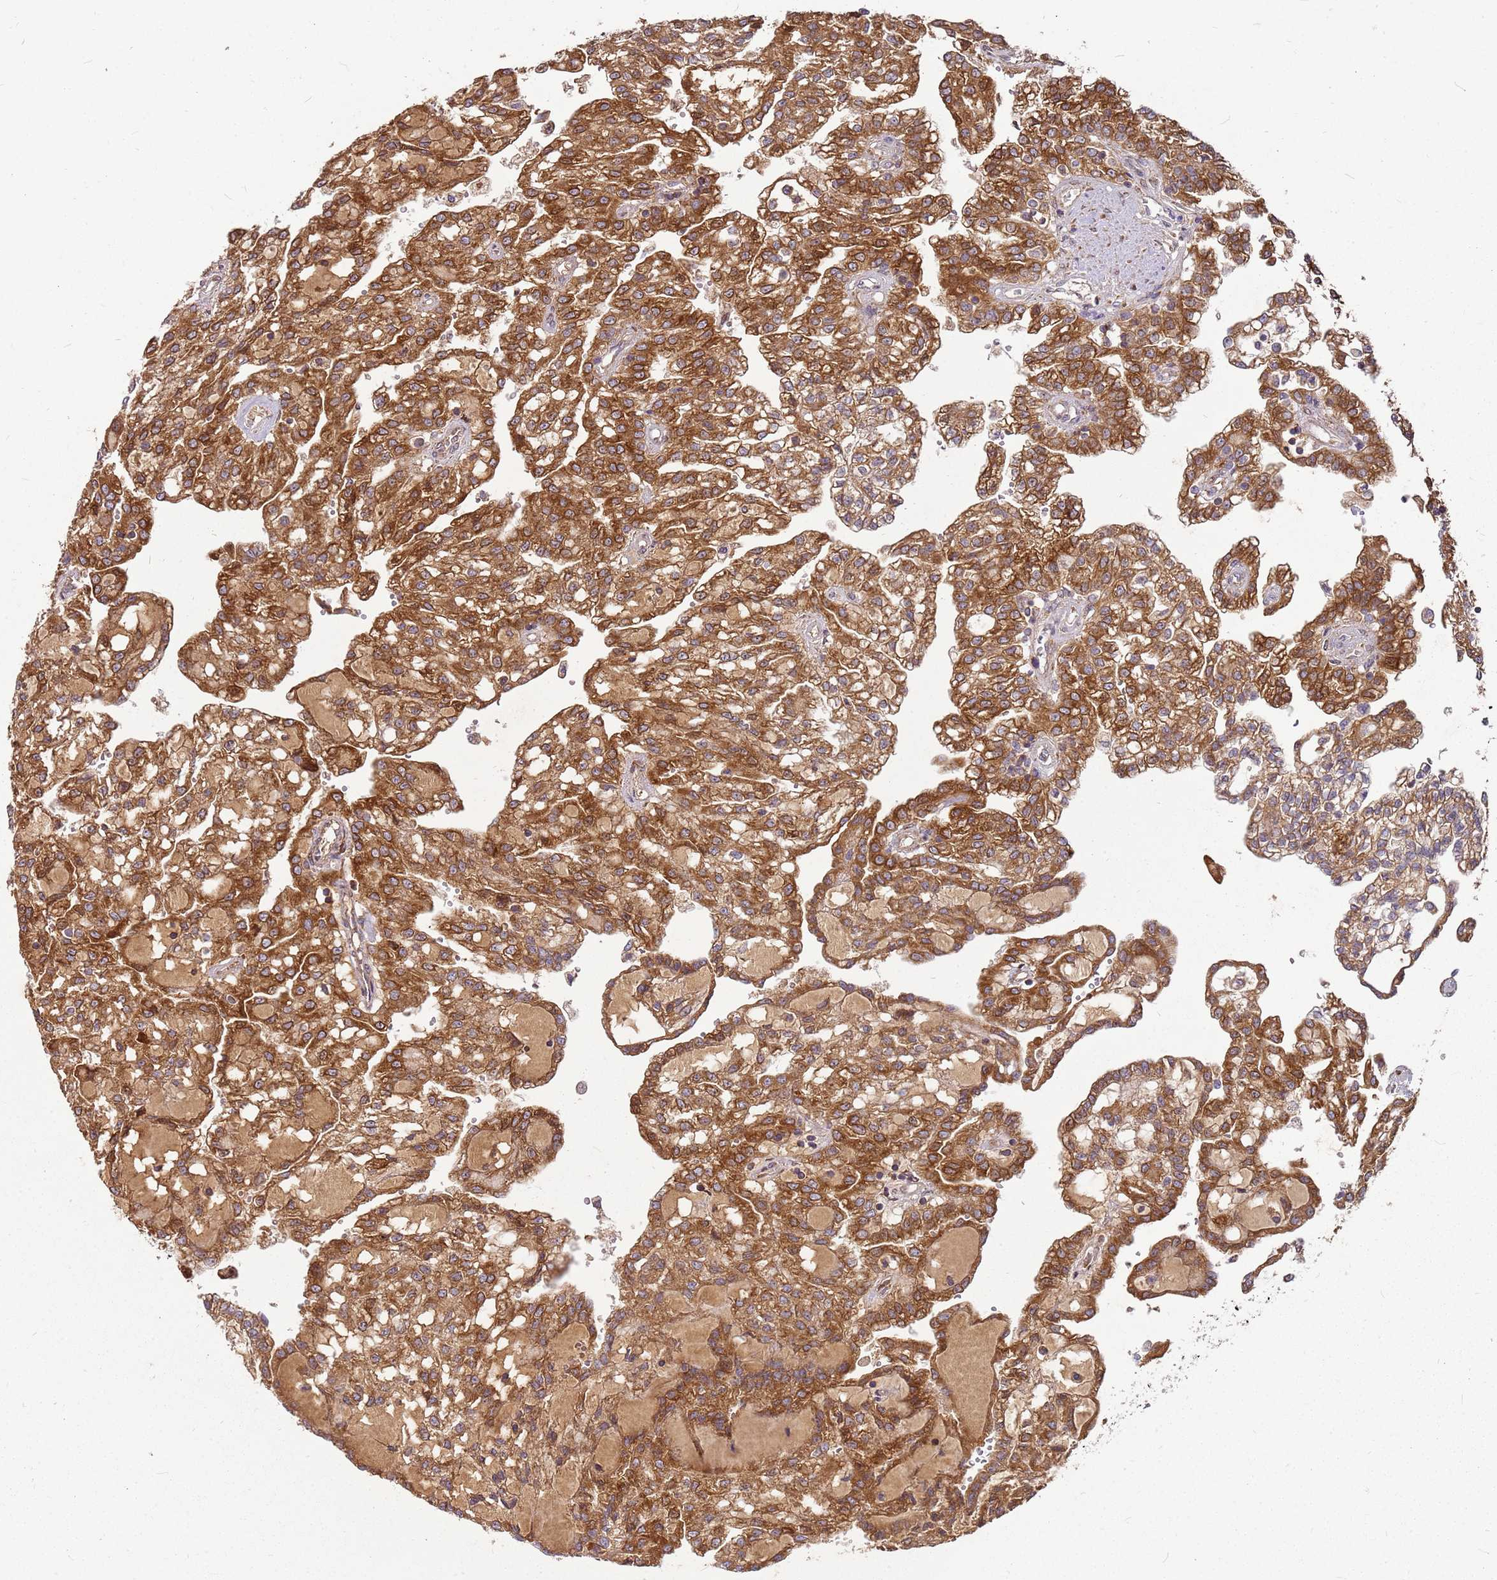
{"staining": {"intensity": "strong", "quantity": ">75%", "location": "cytoplasmic/membranous"}, "tissue": "renal cancer", "cell_type": "Tumor cells", "image_type": "cancer", "snomed": [{"axis": "morphology", "description": "Adenocarcinoma, NOS"}, {"axis": "topography", "description": "Kidney"}], "caption": "Protein staining of renal cancer (adenocarcinoma) tissue reveals strong cytoplasmic/membranous positivity in about >75% of tumor cells.", "gene": "CCDC159", "patient": {"sex": "male", "age": 63}}